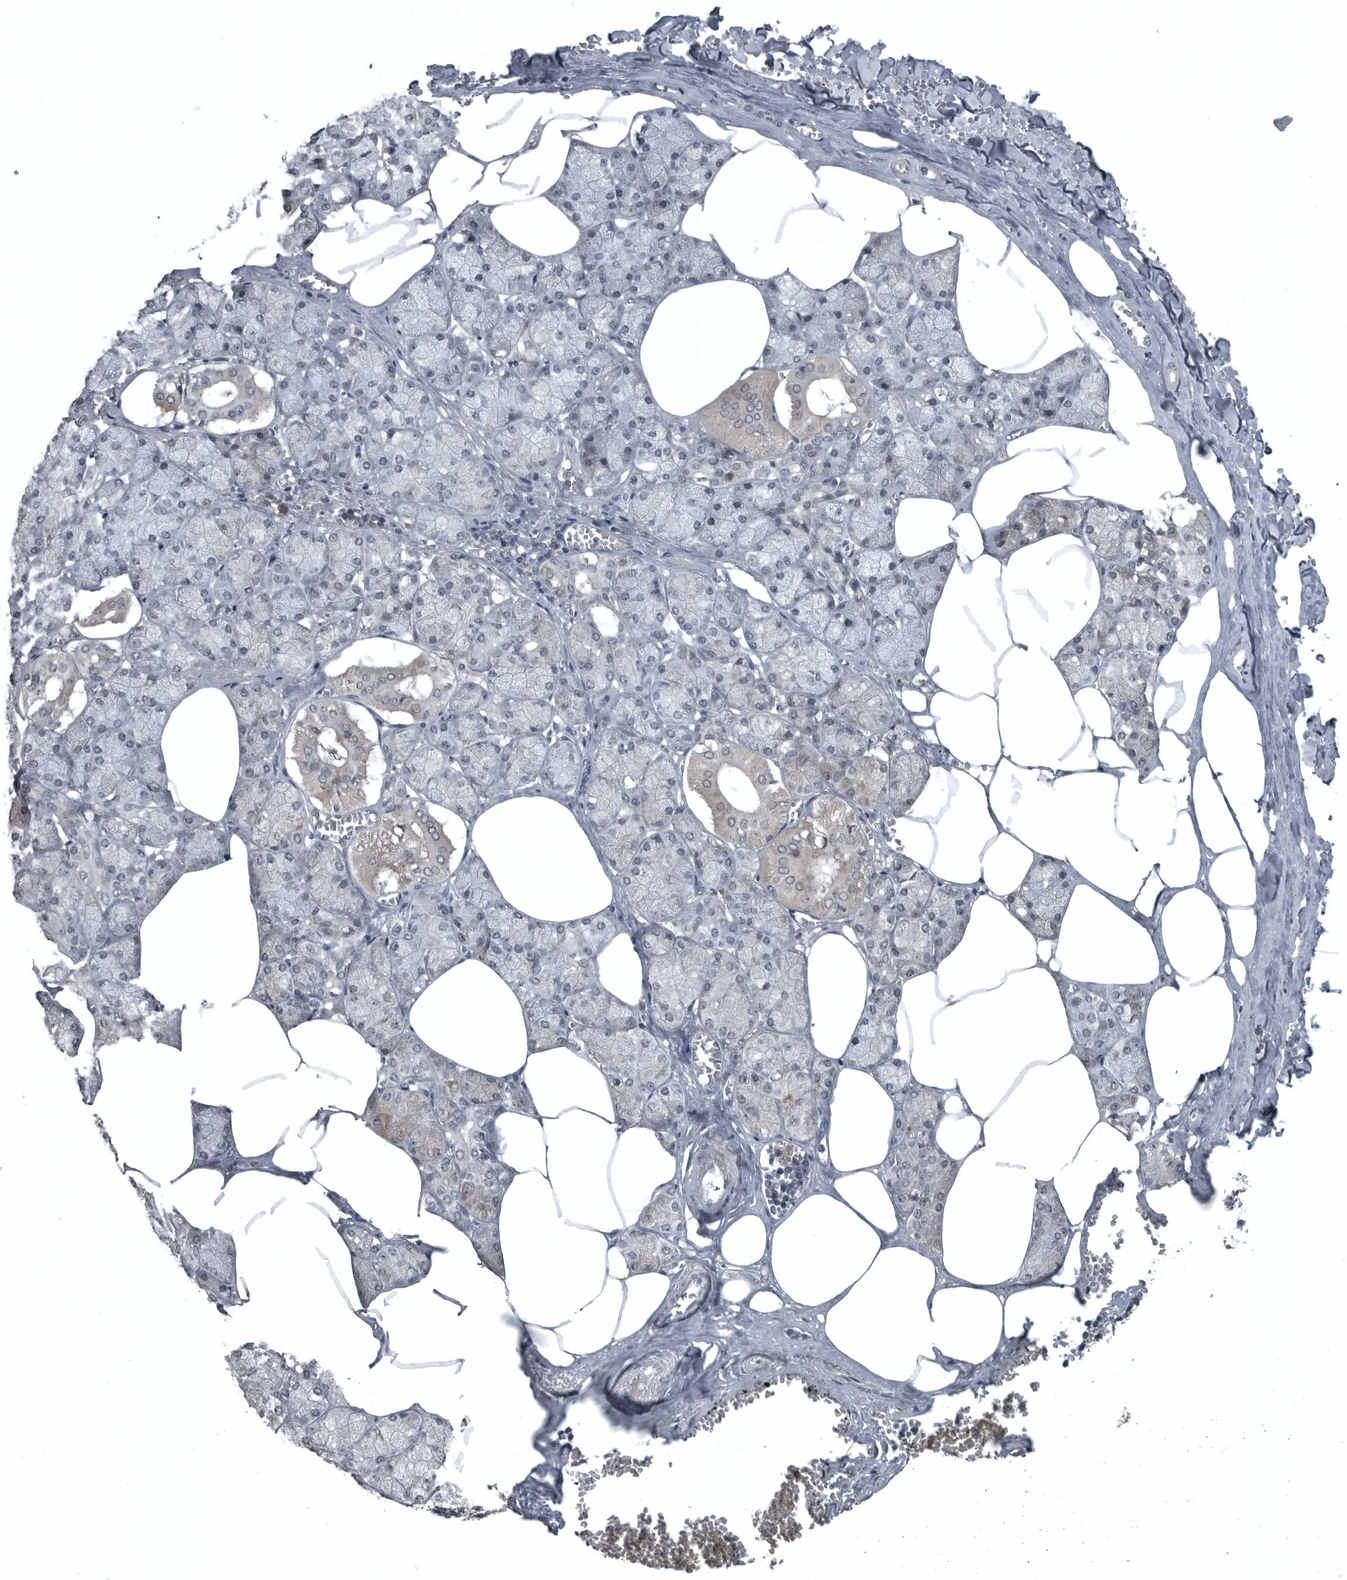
{"staining": {"intensity": "moderate", "quantity": "25%-75%", "location": "cytoplasmic/membranous"}, "tissue": "salivary gland", "cell_type": "Glandular cells", "image_type": "normal", "snomed": [{"axis": "morphology", "description": "Normal tissue, NOS"}, {"axis": "topography", "description": "Salivary gland"}], "caption": "The micrograph exhibits staining of benign salivary gland, revealing moderate cytoplasmic/membranous protein expression (brown color) within glandular cells.", "gene": "GAK", "patient": {"sex": "male", "age": 62}}